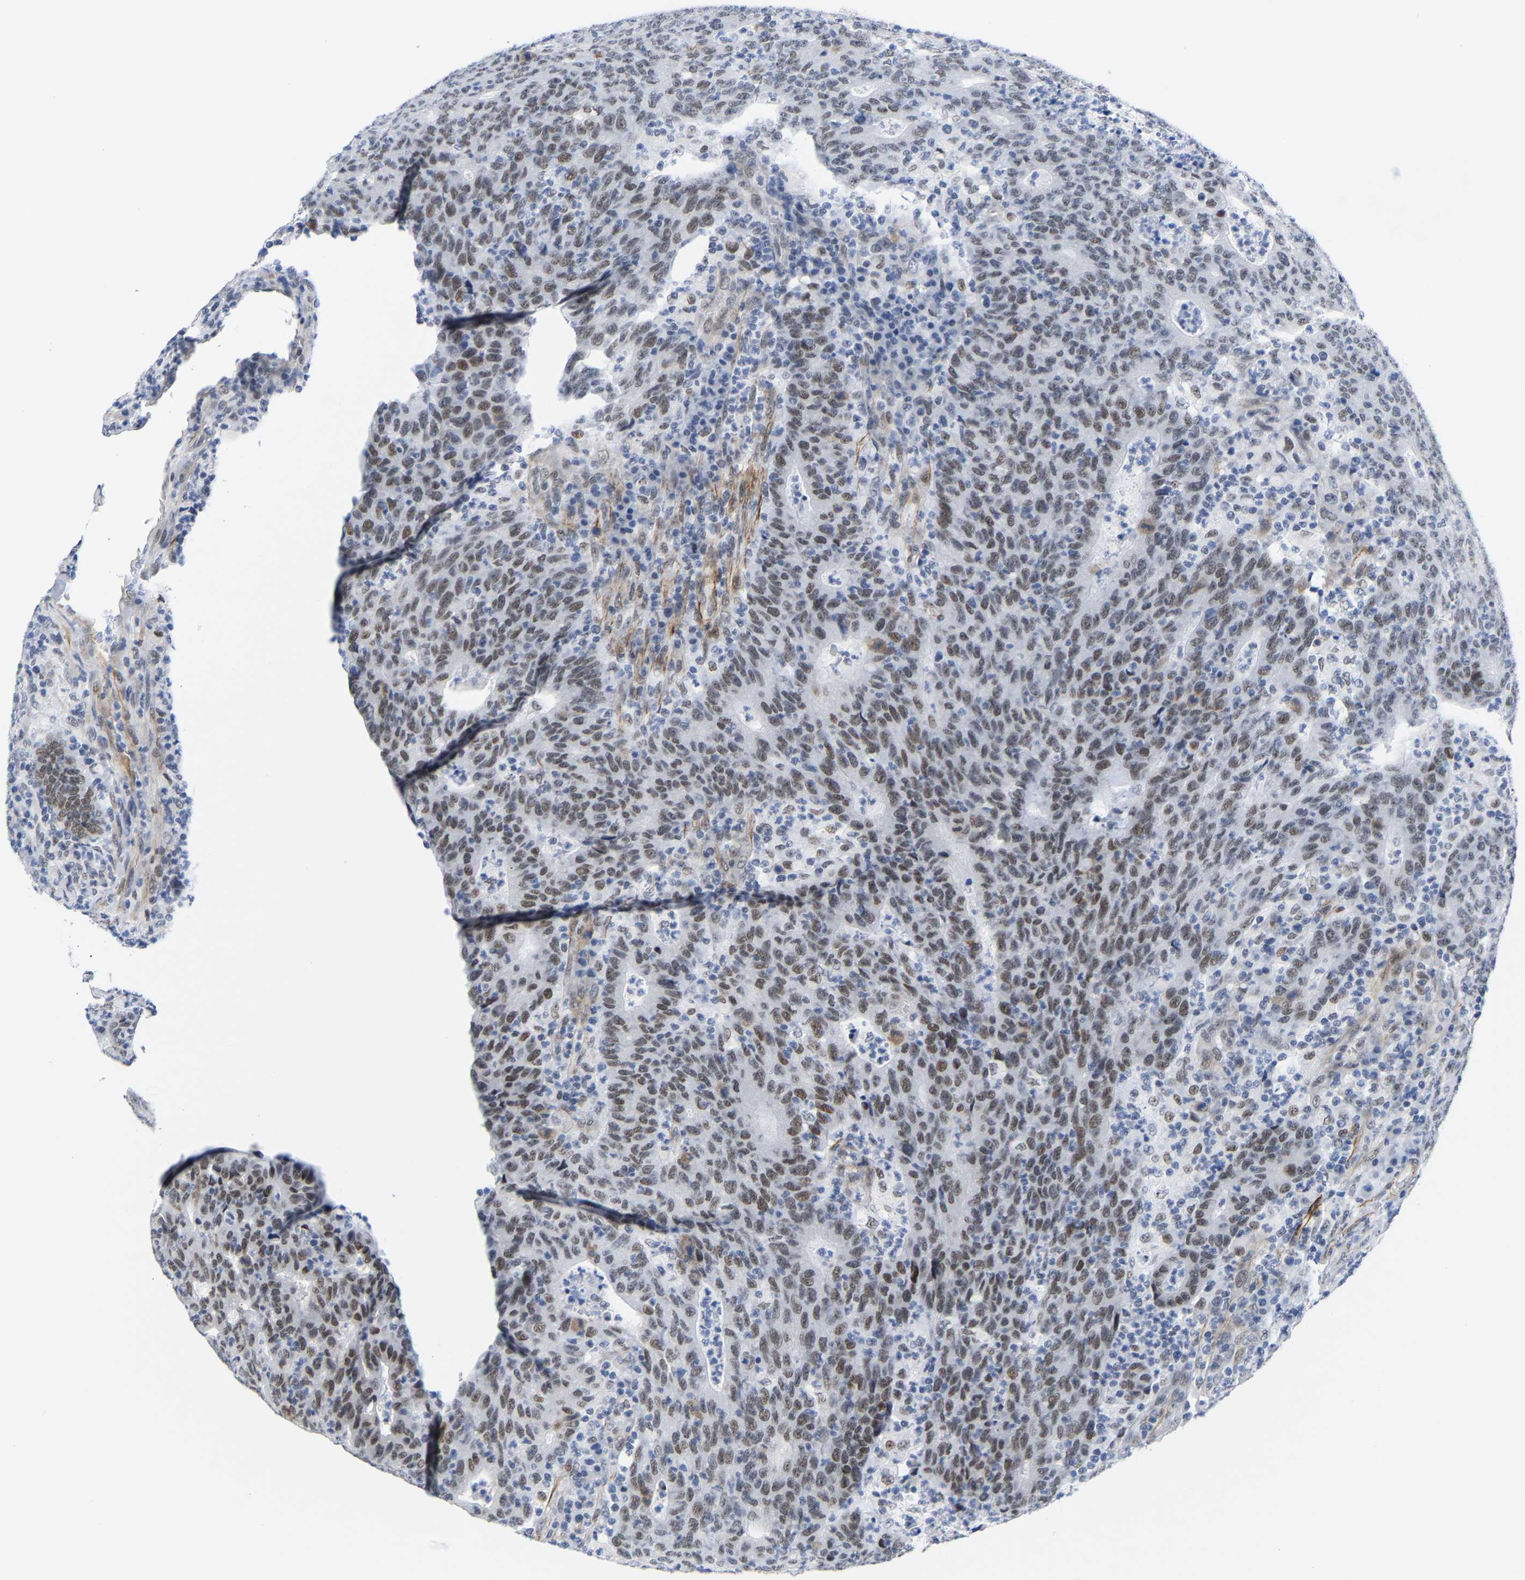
{"staining": {"intensity": "moderate", "quantity": ">75%", "location": "nuclear"}, "tissue": "colorectal cancer", "cell_type": "Tumor cells", "image_type": "cancer", "snomed": [{"axis": "morphology", "description": "Adenocarcinoma, NOS"}, {"axis": "topography", "description": "Colon"}], "caption": "Protein staining shows moderate nuclear staining in about >75% of tumor cells in adenocarcinoma (colorectal).", "gene": "FAM180A", "patient": {"sex": "female", "age": 75}}